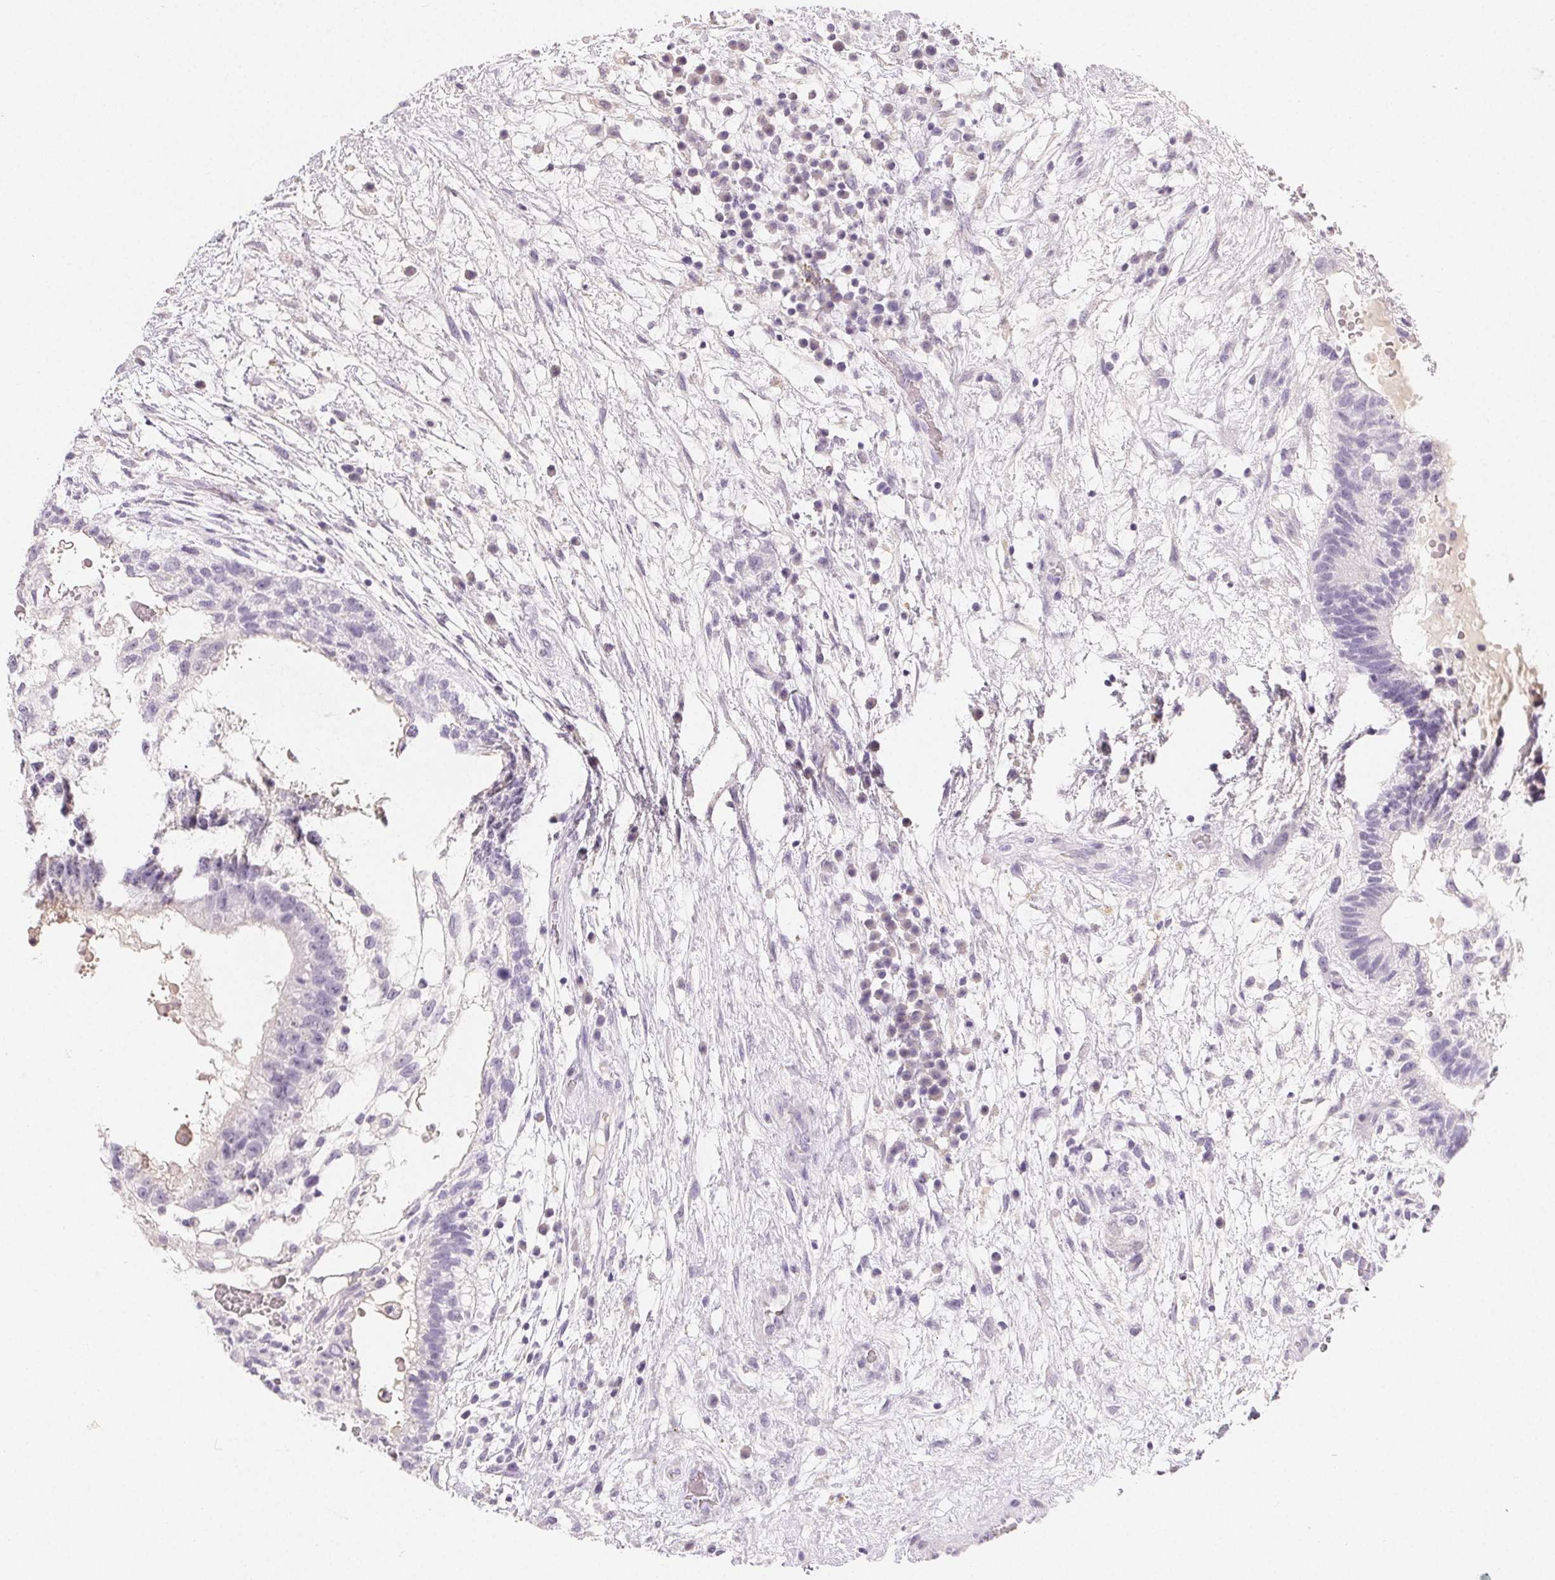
{"staining": {"intensity": "negative", "quantity": "none", "location": "none"}, "tissue": "testis cancer", "cell_type": "Tumor cells", "image_type": "cancer", "snomed": [{"axis": "morphology", "description": "Normal tissue, NOS"}, {"axis": "morphology", "description": "Carcinoma, Embryonal, NOS"}, {"axis": "topography", "description": "Testis"}], "caption": "Testis embryonal carcinoma was stained to show a protein in brown. There is no significant expression in tumor cells. (Immunohistochemistry, brightfield microscopy, high magnification).", "gene": "MIOX", "patient": {"sex": "male", "age": 32}}